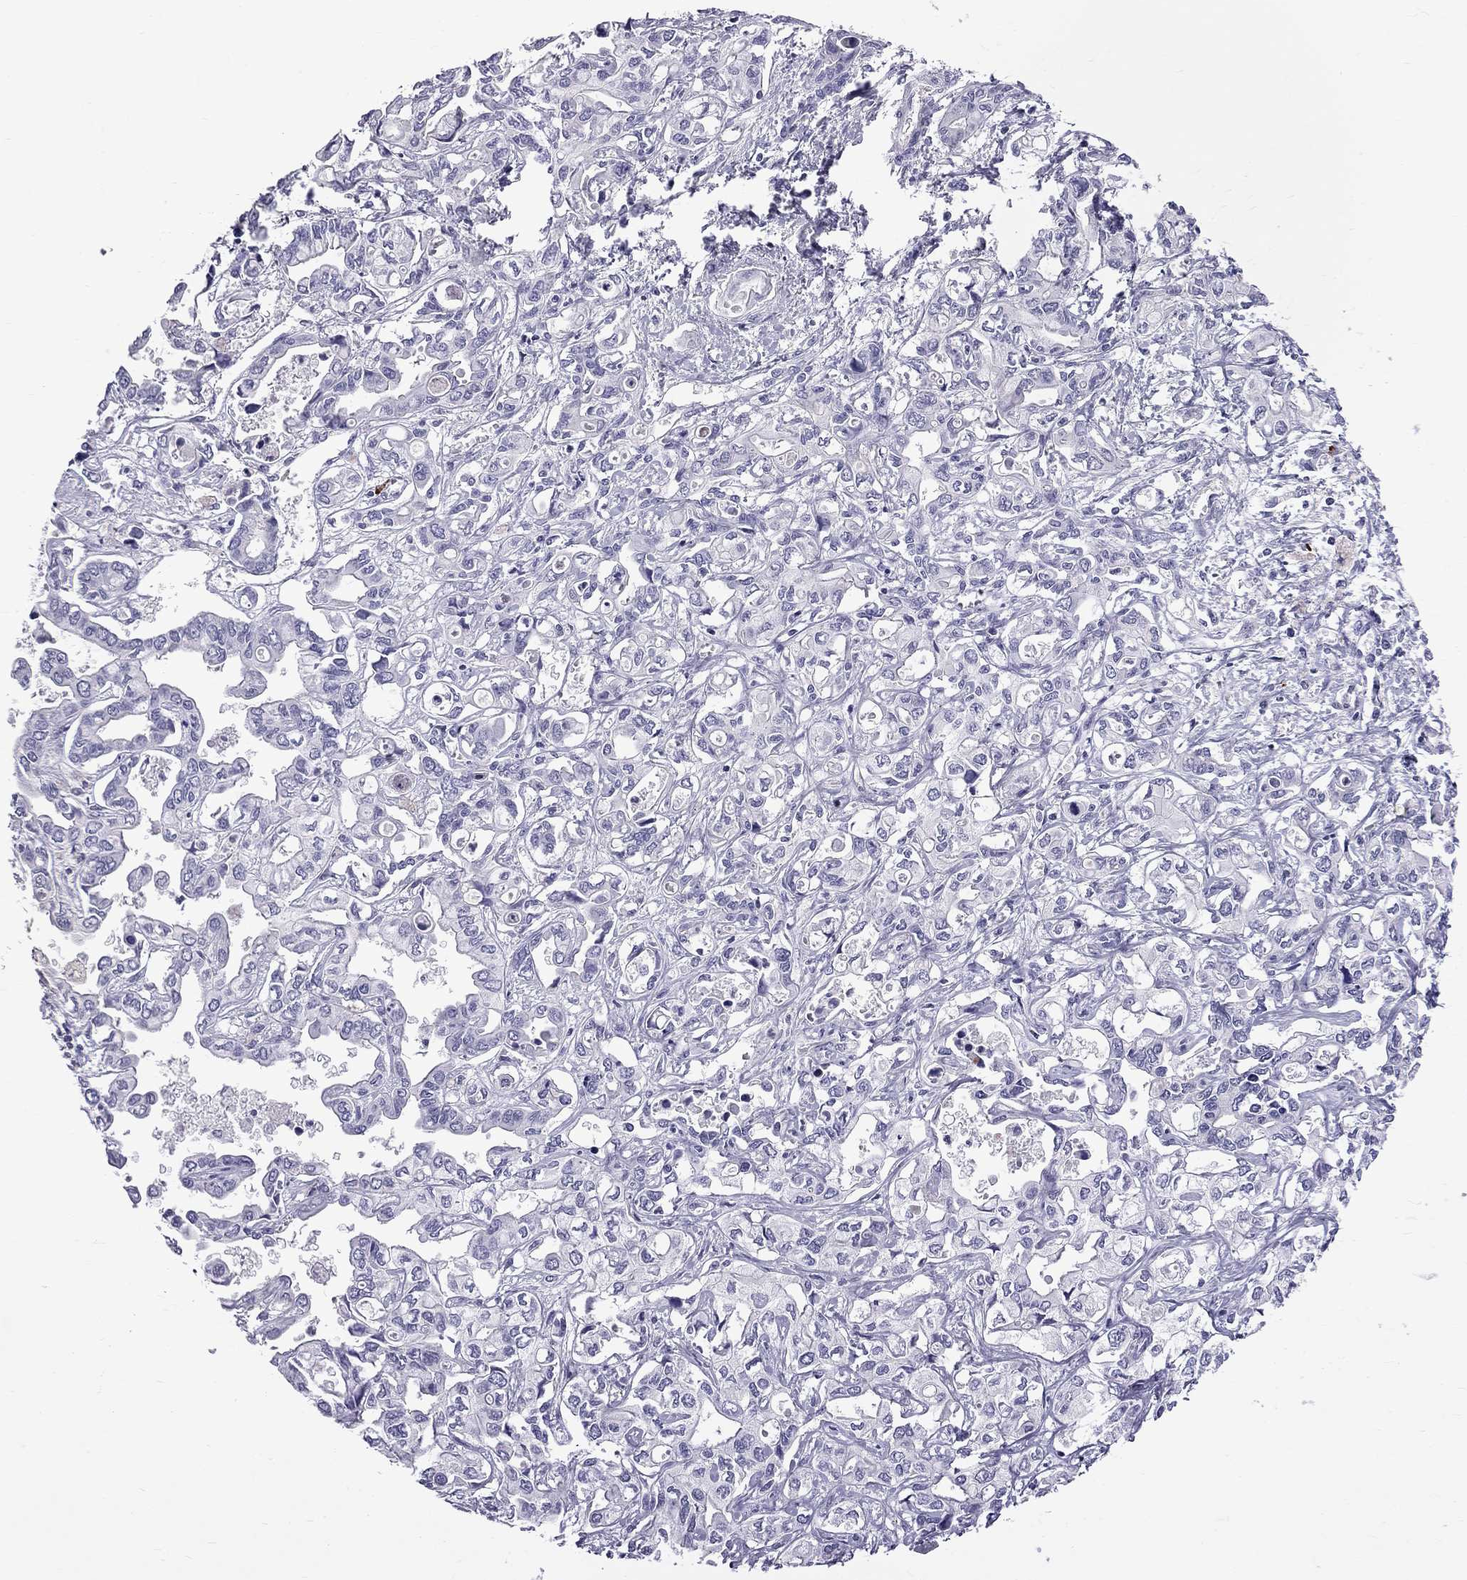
{"staining": {"intensity": "negative", "quantity": "none", "location": "none"}, "tissue": "liver cancer", "cell_type": "Tumor cells", "image_type": "cancer", "snomed": [{"axis": "morphology", "description": "Cholangiocarcinoma"}, {"axis": "topography", "description": "Liver"}], "caption": "IHC of cholangiocarcinoma (liver) shows no expression in tumor cells. The staining was performed using DAB (3,3'-diaminobenzidine) to visualize the protein expression in brown, while the nuclei were stained in blue with hematoxylin (Magnification: 20x).", "gene": "RTL9", "patient": {"sex": "female", "age": 64}}